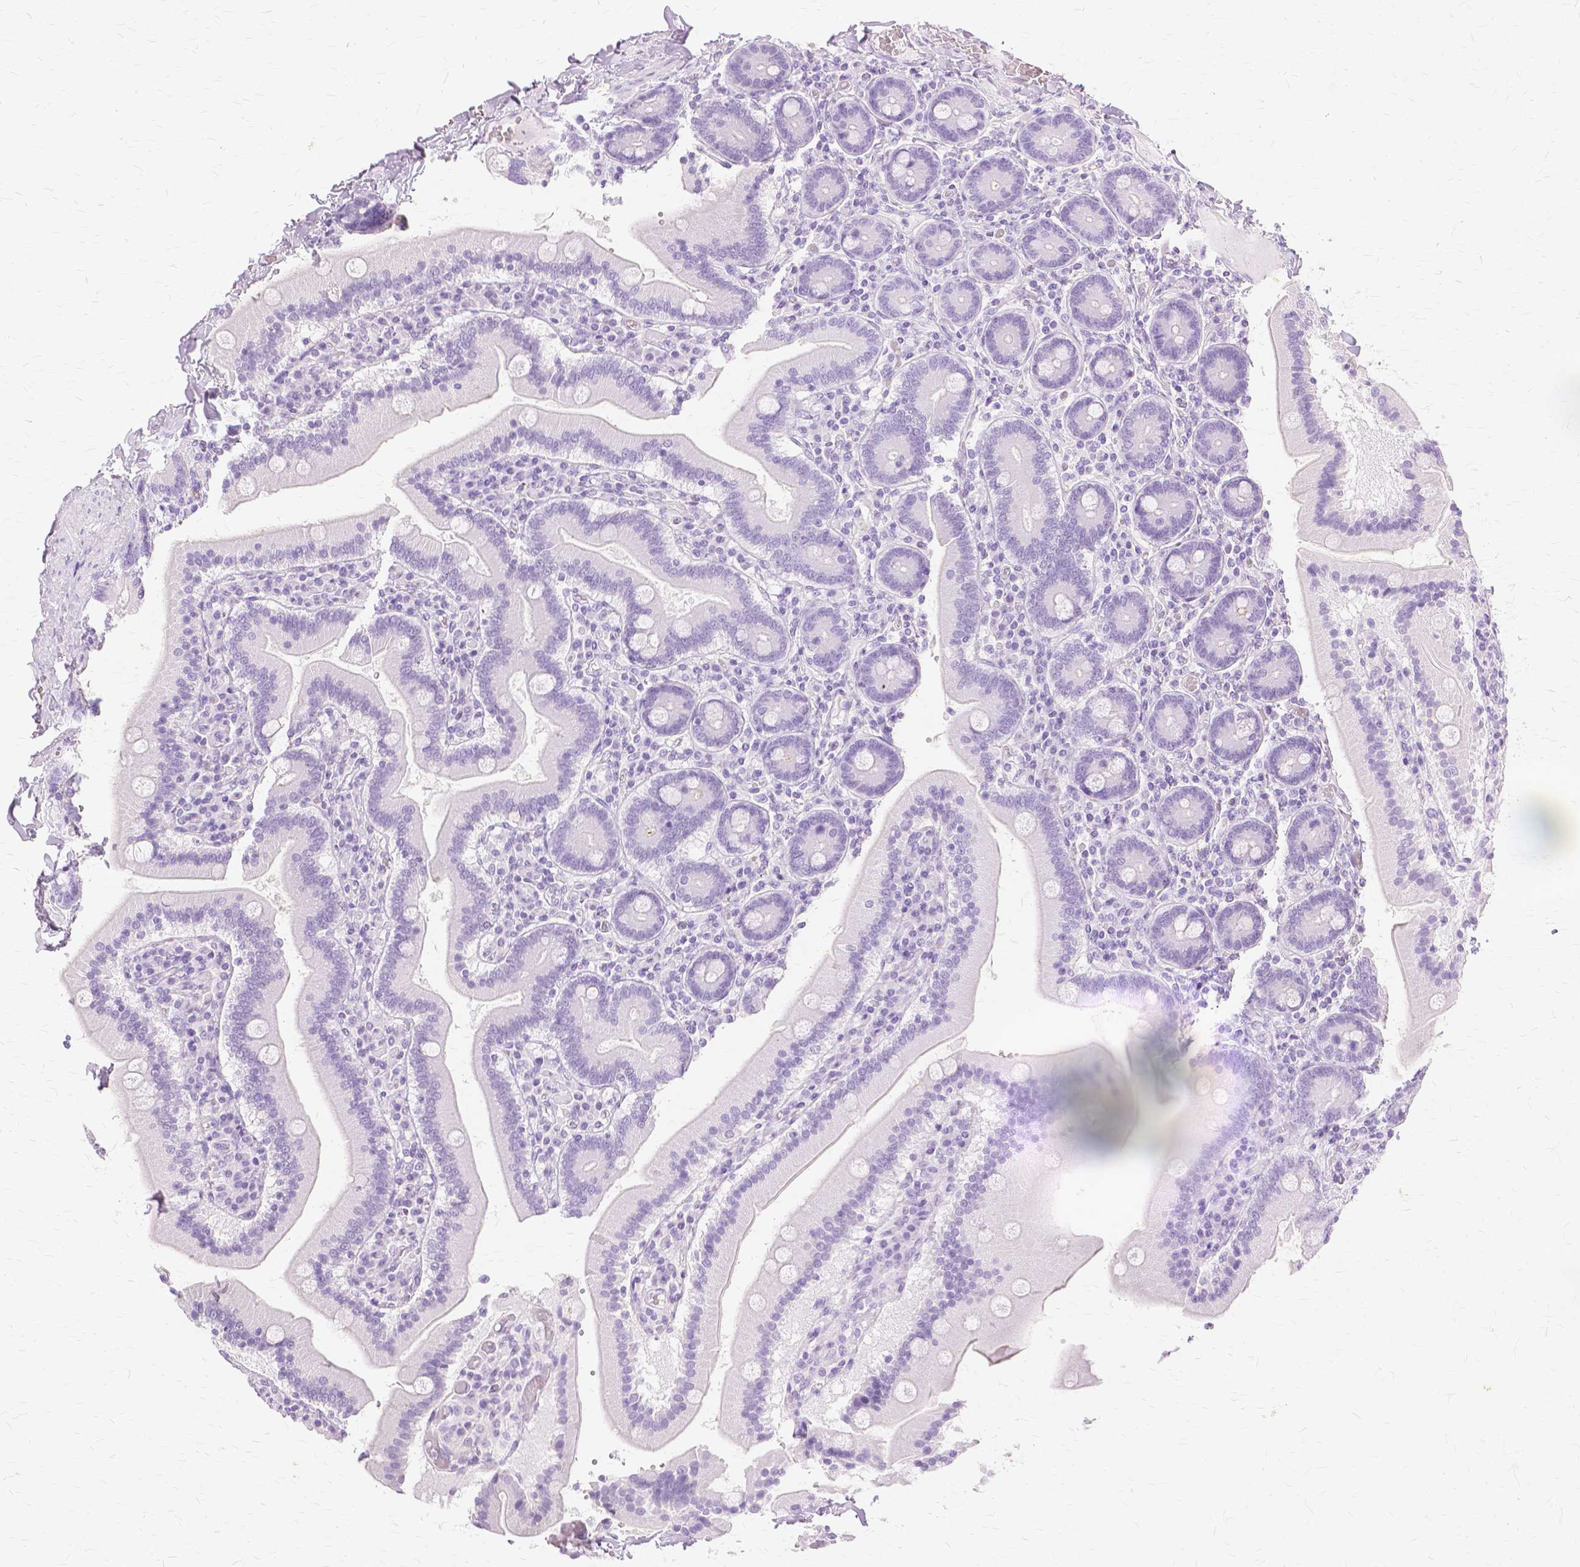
{"staining": {"intensity": "negative", "quantity": "none", "location": "none"}, "tissue": "duodenum", "cell_type": "Glandular cells", "image_type": "normal", "snomed": [{"axis": "morphology", "description": "Normal tissue, NOS"}, {"axis": "topography", "description": "Duodenum"}], "caption": "Immunohistochemistry of unremarkable human duodenum displays no staining in glandular cells. (DAB immunohistochemistry (IHC), high magnification).", "gene": "TGM1", "patient": {"sex": "female", "age": 62}}